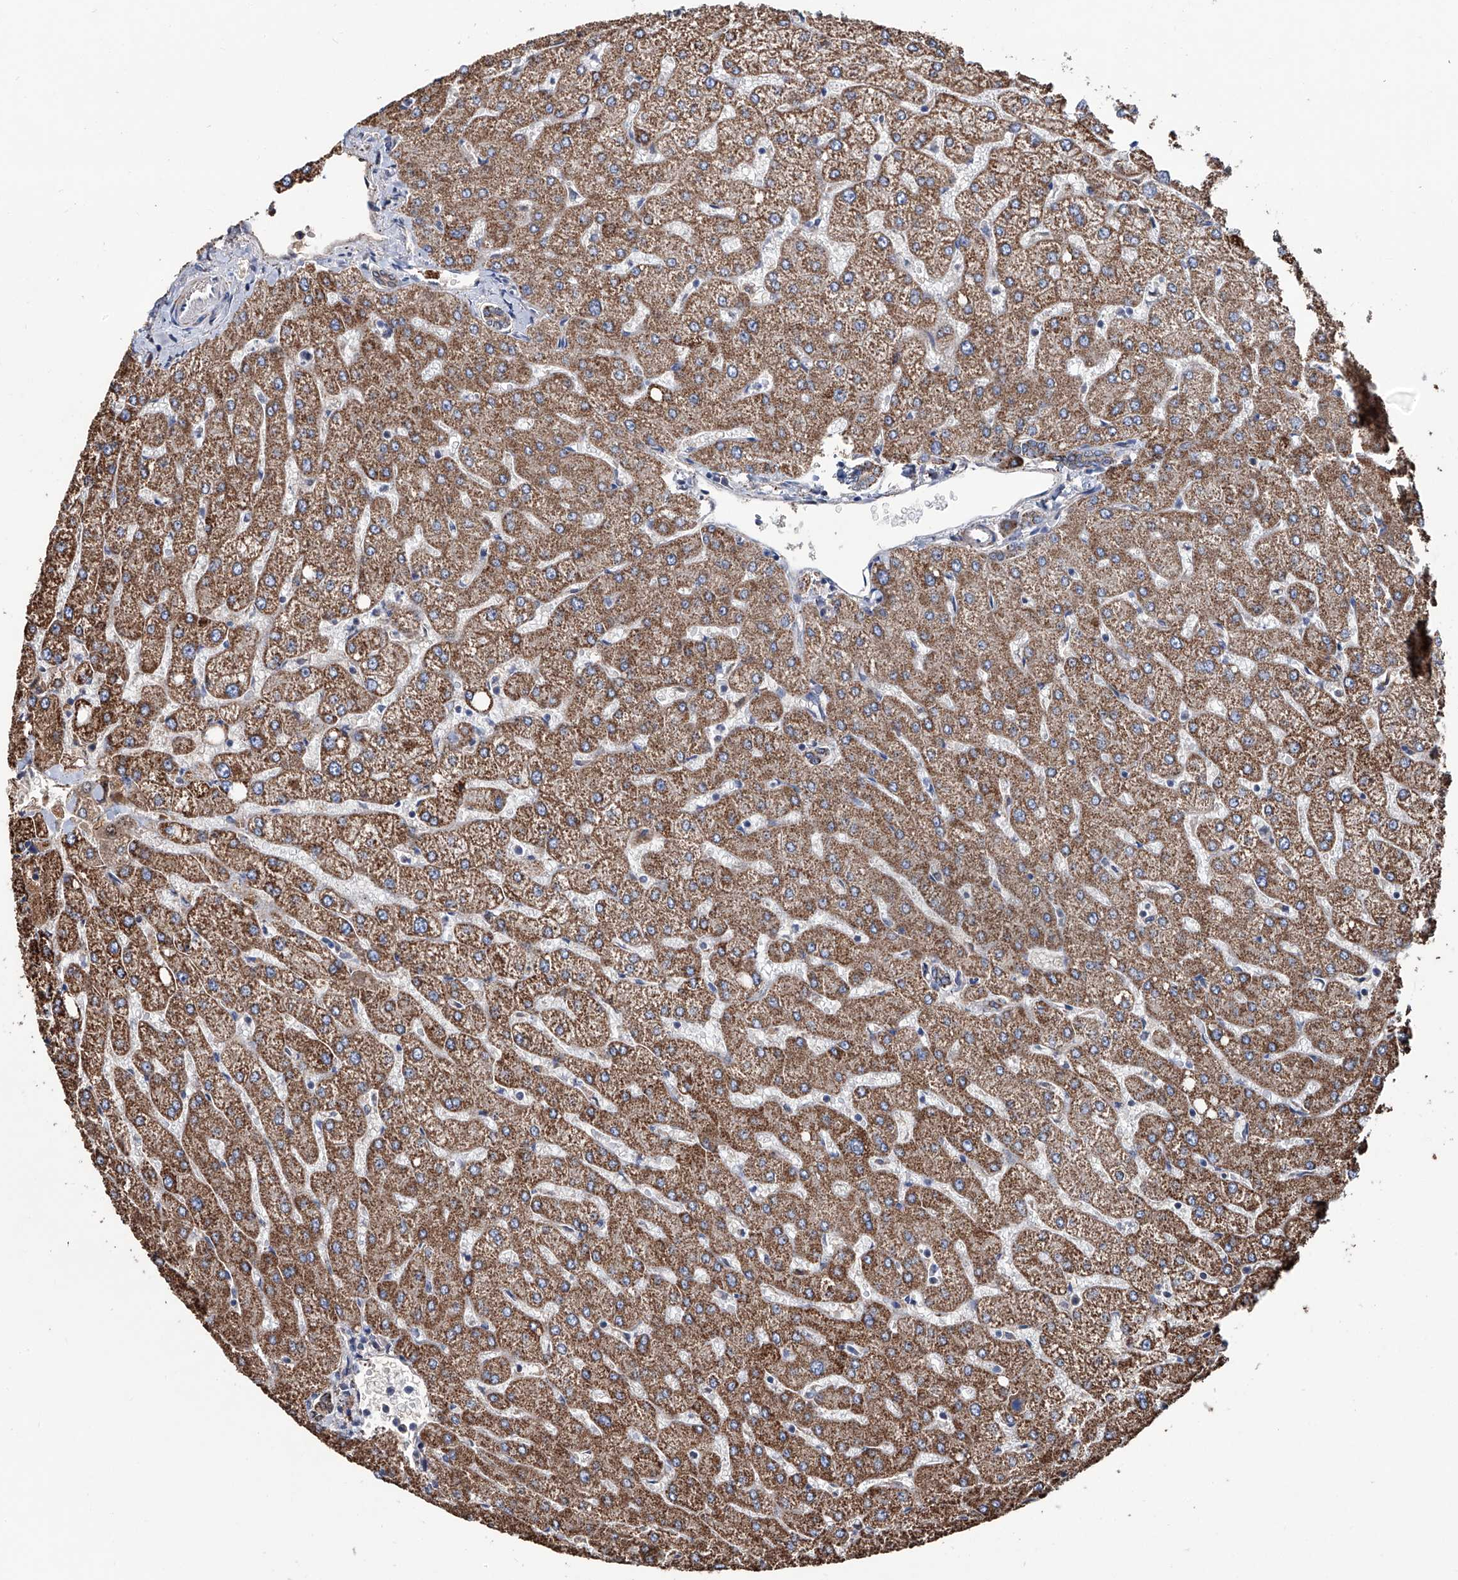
{"staining": {"intensity": "moderate", "quantity": ">75%", "location": "cytoplasmic/membranous"}, "tissue": "liver", "cell_type": "Cholangiocytes", "image_type": "normal", "snomed": [{"axis": "morphology", "description": "Normal tissue, NOS"}, {"axis": "topography", "description": "Liver"}], "caption": "There is medium levels of moderate cytoplasmic/membranous staining in cholangiocytes of benign liver, as demonstrated by immunohistochemical staining (brown color).", "gene": "NHS", "patient": {"sex": "female", "age": 54}}